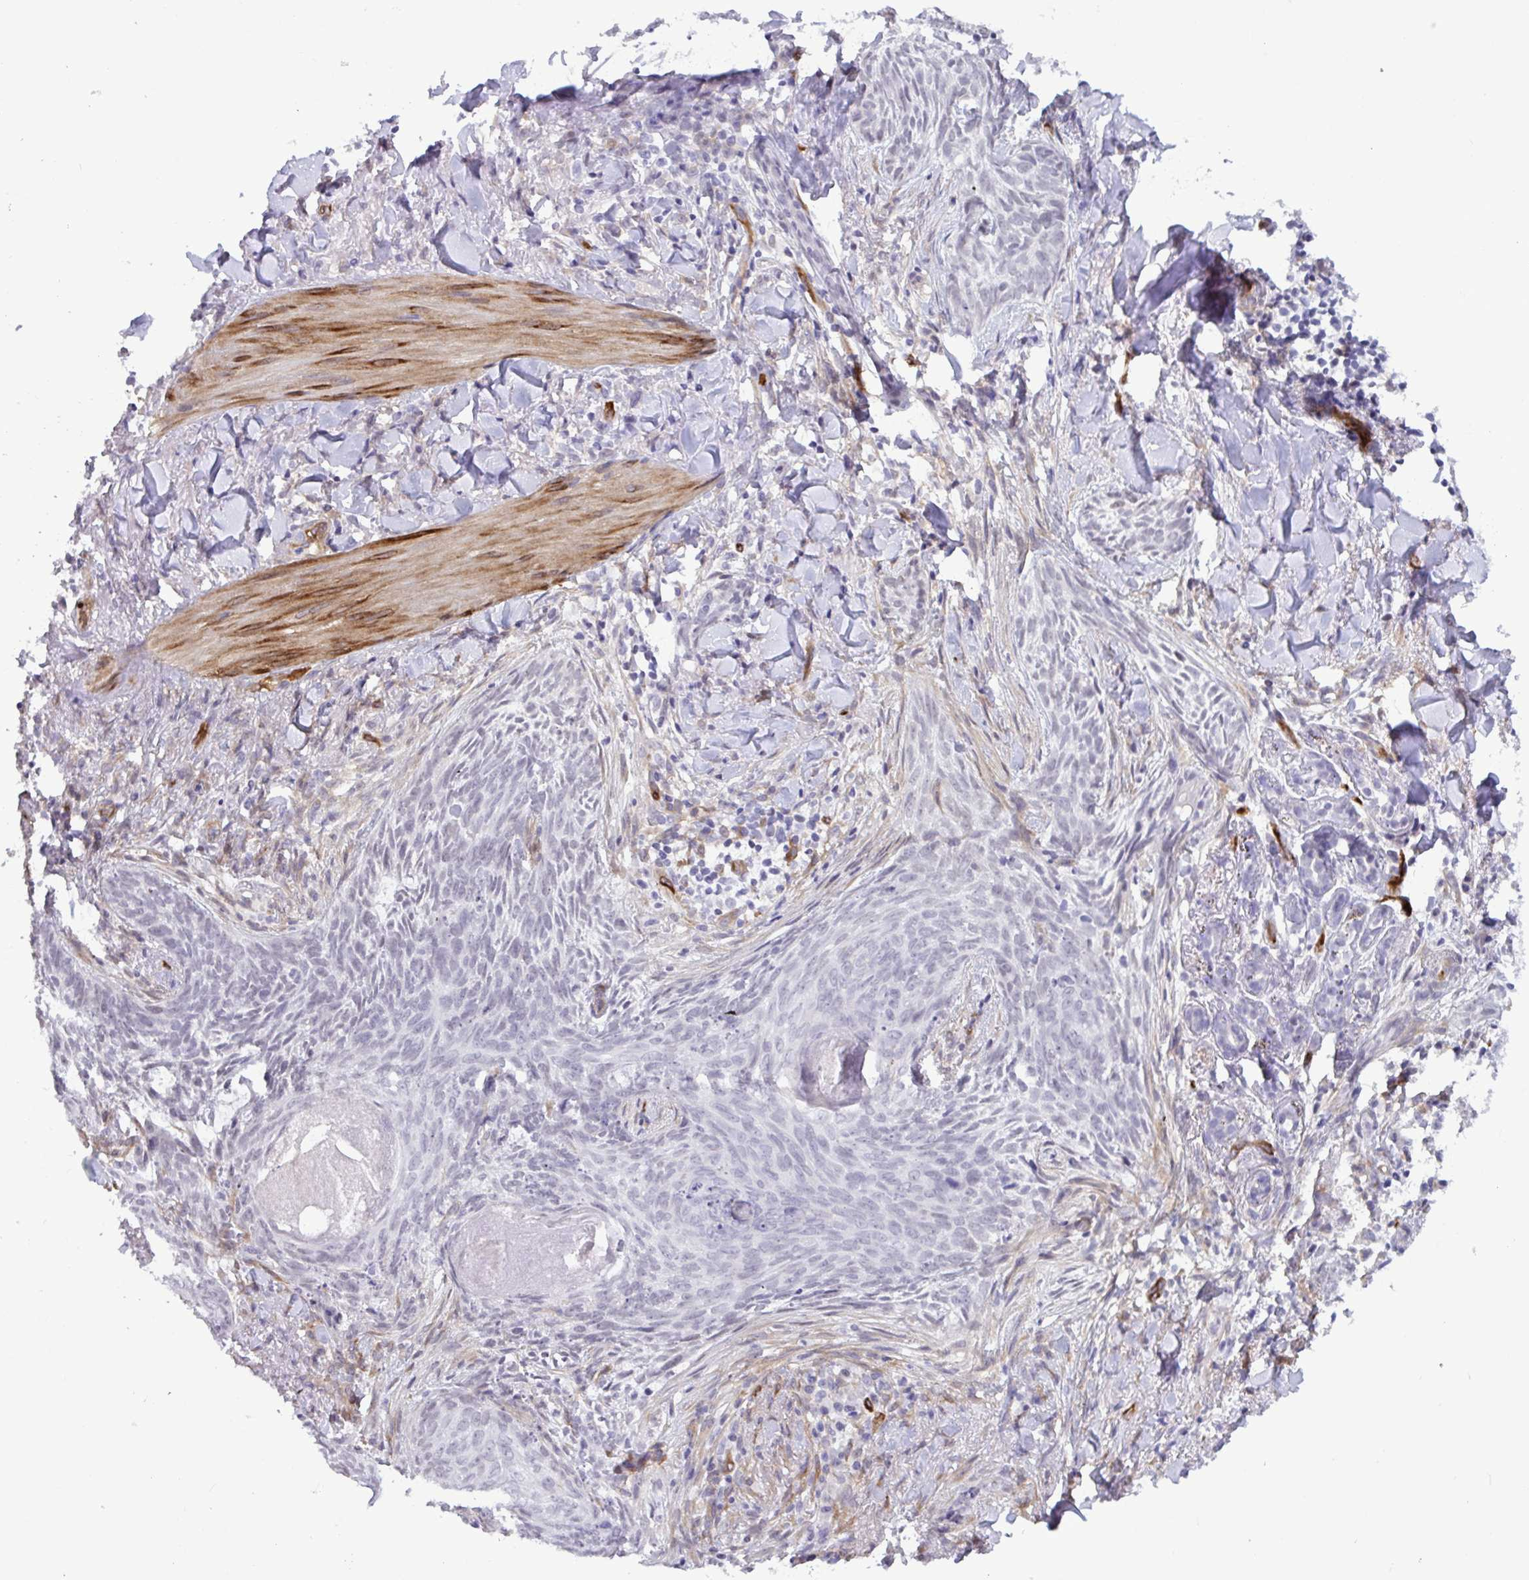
{"staining": {"intensity": "negative", "quantity": "none", "location": "none"}, "tissue": "skin cancer", "cell_type": "Tumor cells", "image_type": "cancer", "snomed": [{"axis": "morphology", "description": "Basal cell carcinoma"}, {"axis": "topography", "description": "Skin"}], "caption": "IHC micrograph of skin cancer (basal cell carcinoma) stained for a protein (brown), which demonstrates no expression in tumor cells.", "gene": "EML1", "patient": {"sex": "female", "age": 93}}